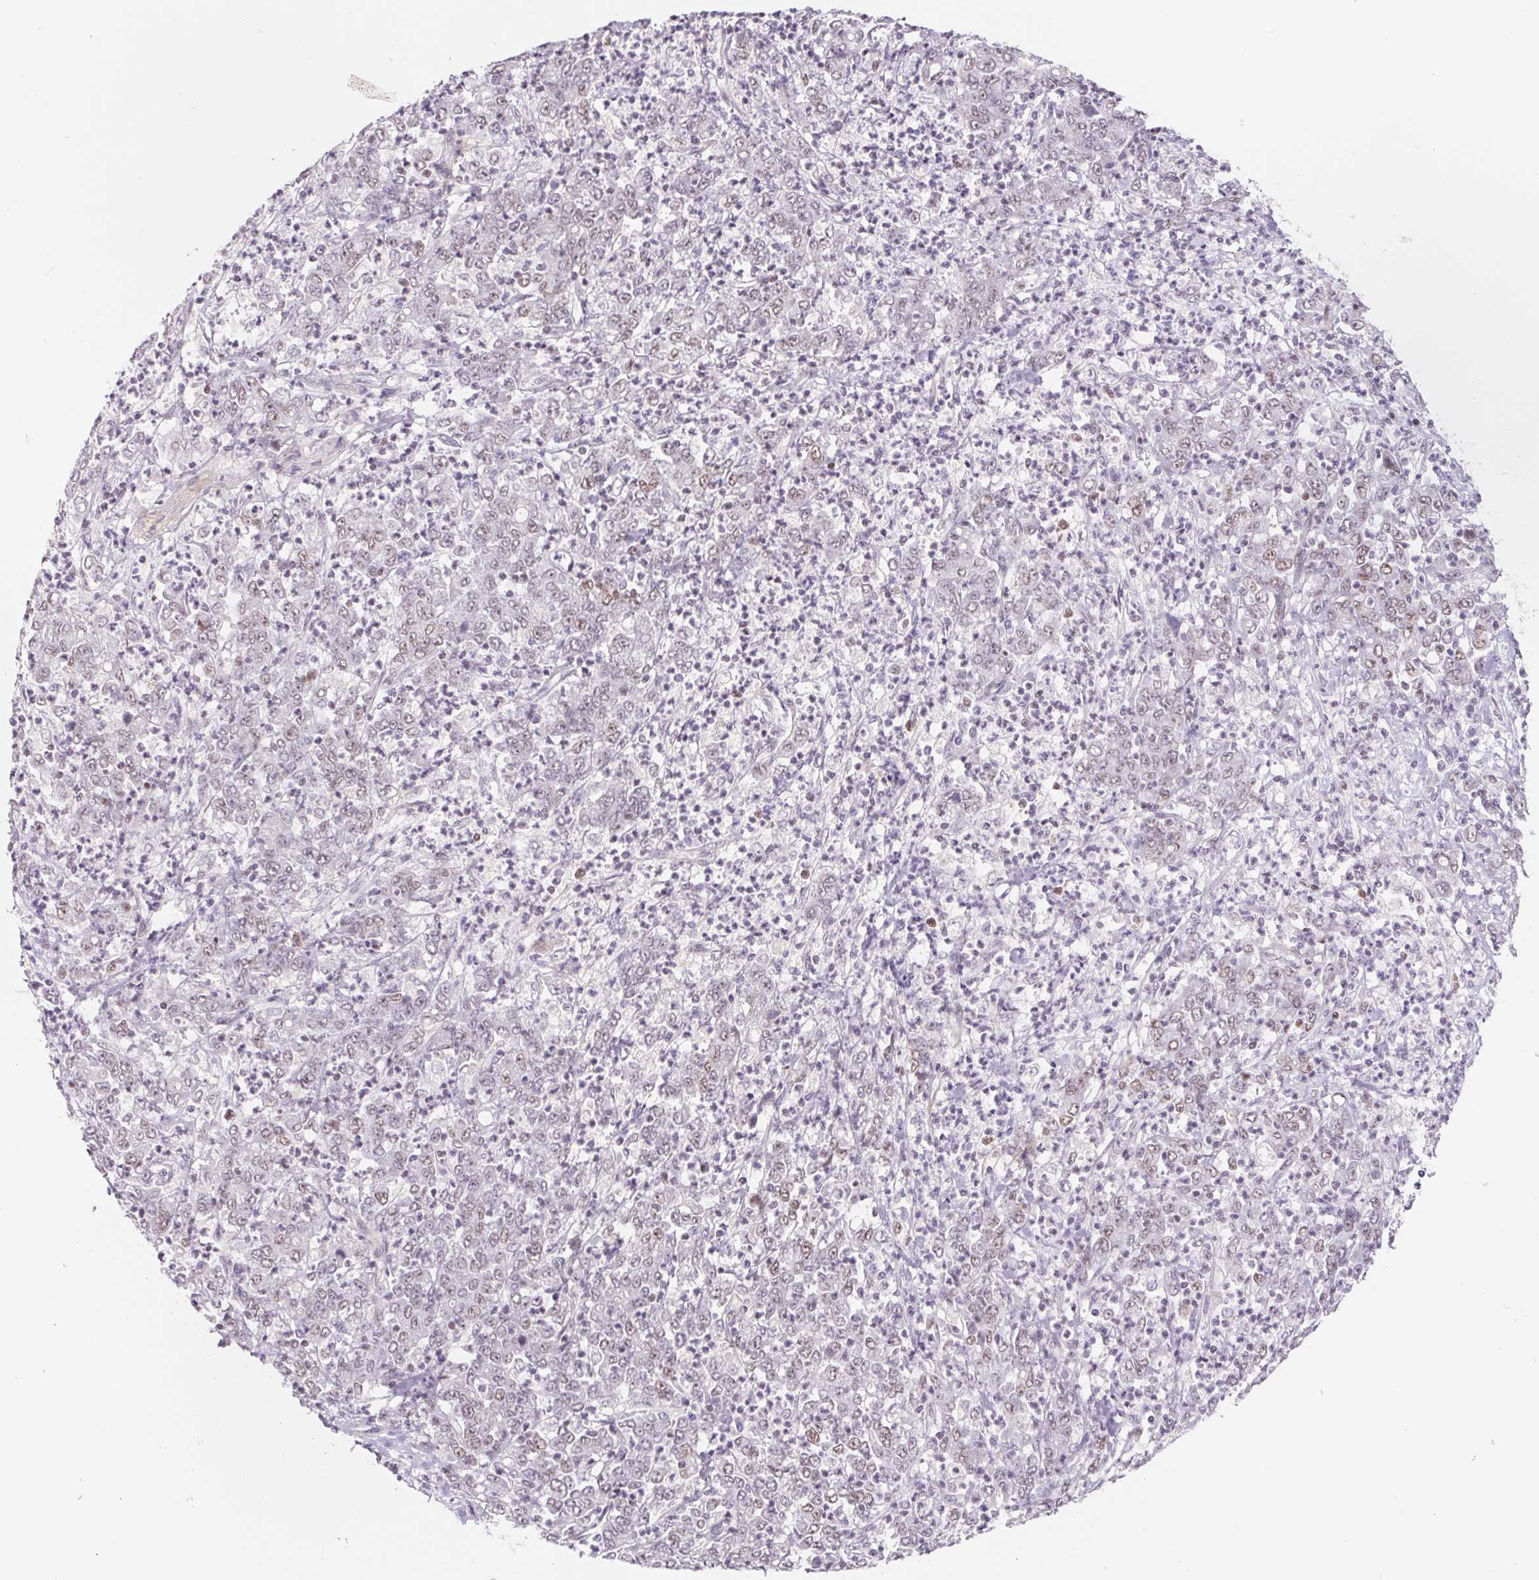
{"staining": {"intensity": "weak", "quantity": "25%-75%", "location": "nuclear"}, "tissue": "stomach cancer", "cell_type": "Tumor cells", "image_type": "cancer", "snomed": [{"axis": "morphology", "description": "Adenocarcinoma, NOS"}, {"axis": "topography", "description": "Stomach, lower"}], "caption": "Brown immunohistochemical staining in human stomach cancer reveals weak nuclear staining in about 25%-75% of tumor cells. The staining was performed using DAB (3,3'-diaminobenzidine), with brown indicating positive protein expression. Nuclei are stained blue with hematoxylin.", "gene": "TRERF1", "patient": {"sex": "female", "age": 71}}